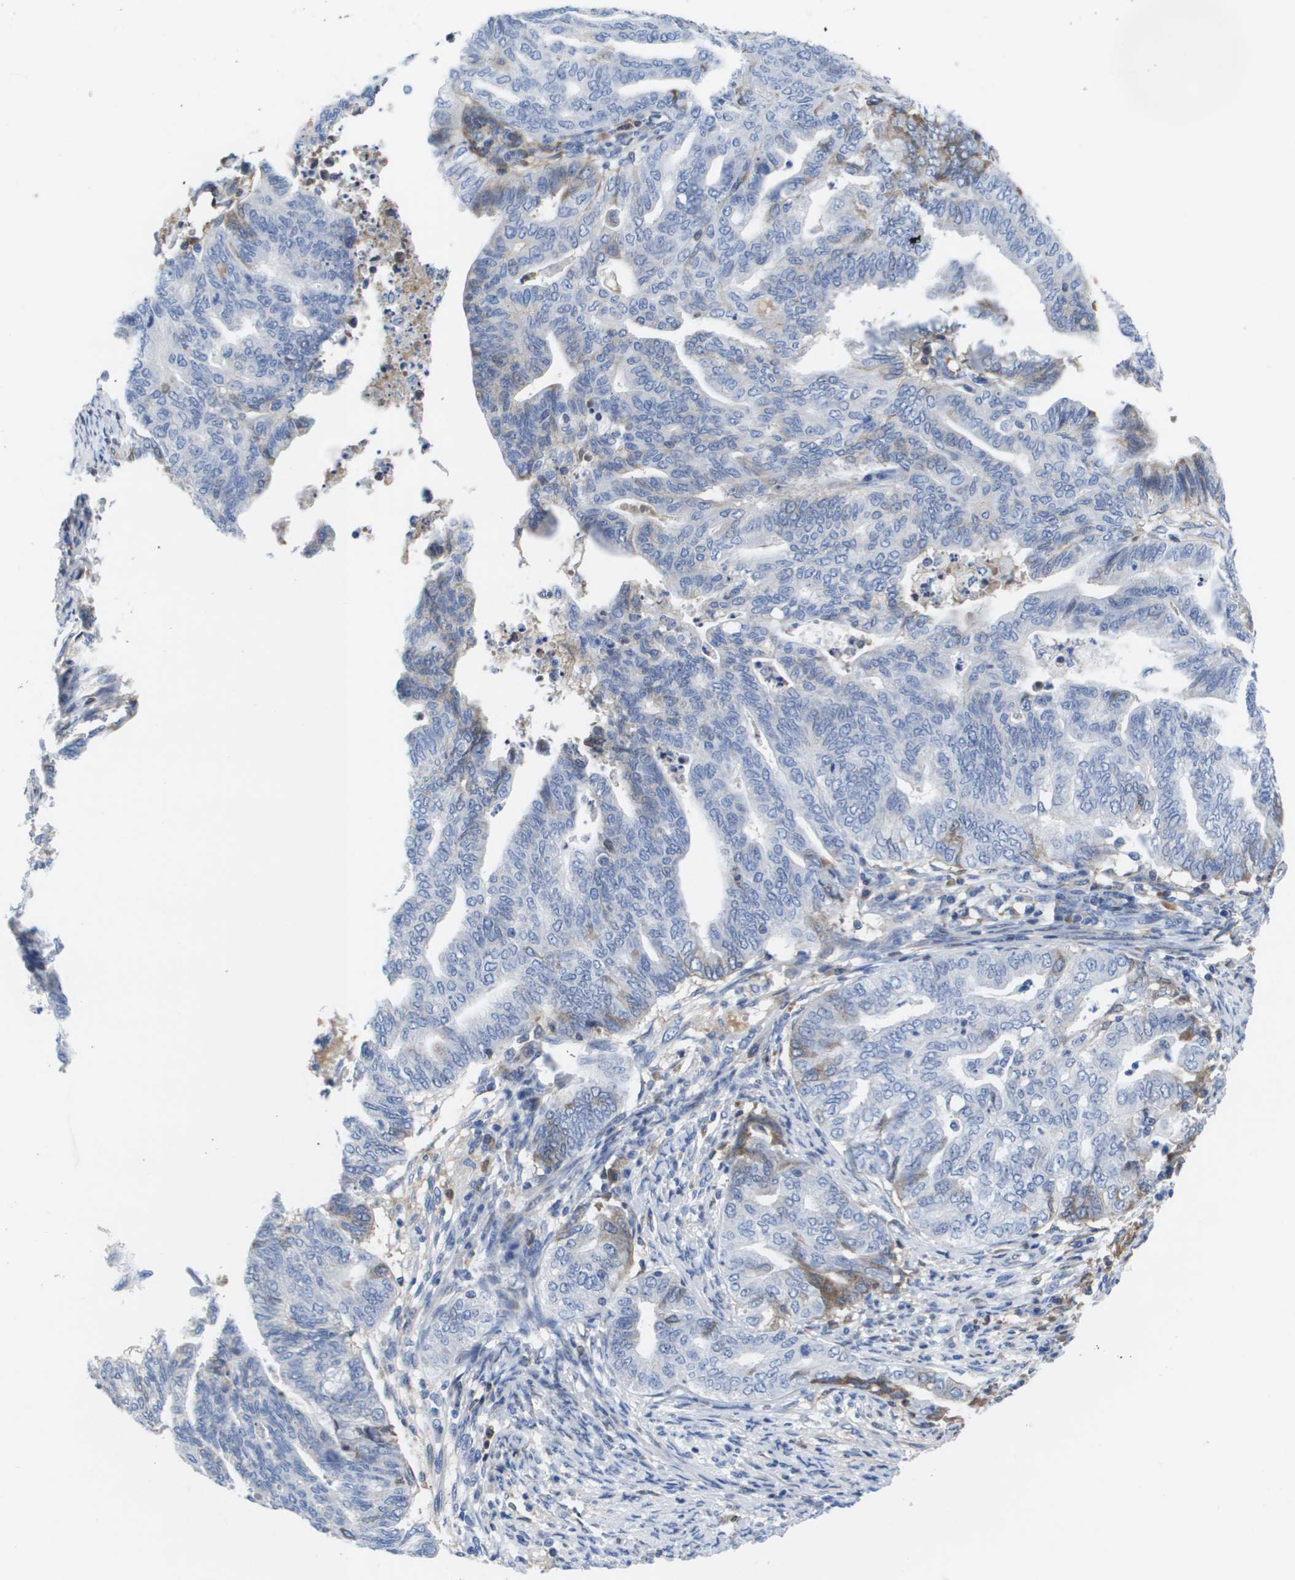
{"staining": {"intensity": "negative", "quantity": "none", "location": "none"}, "tissue": "endometrial cancer", "cell_type": "Tumor cells", "image_type": "cancer", "snomed": [{"axis": "morphology", "description": "Adenocarcinoma, NOS"}, {"axis": "topography", "description": "Endometrium"}], "caption": "Endometrial adenocarcinoma was stained to show a protein in brown. There is no significant staining in tumor cells.", "gene": "SERPINC1", "patient": {"sex": "female", "age": 79}}